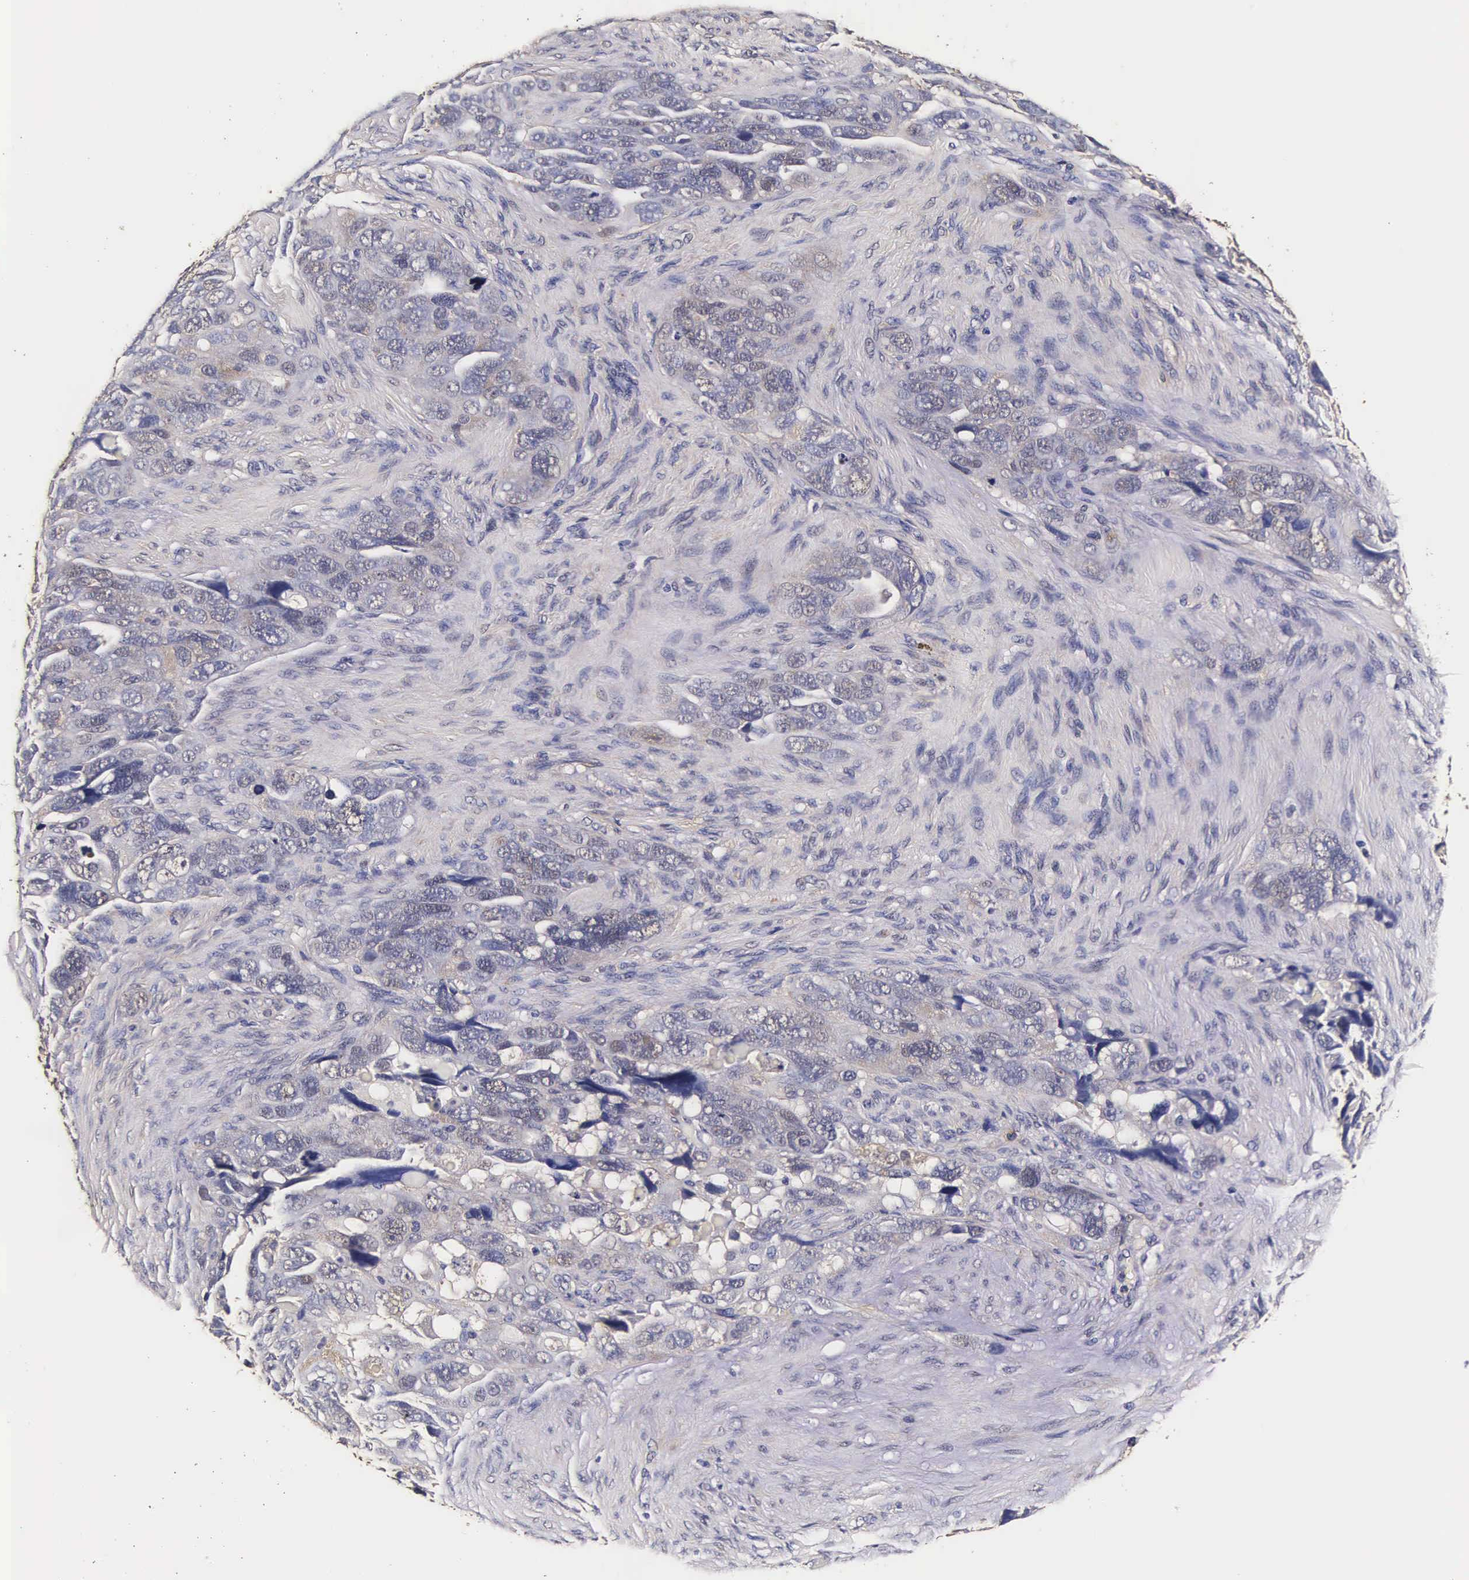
{"staining": {"intensity": "weak", "quantity": "<25%", "location": "cytoplasmic/membranous,nuclear"}, "tissue": "ovarian cancer", "cell_type": "Tumor cells", "image_type": "cancer", "snomed": [{"axis": "morphology", "description": "Cystadenocarcinoma, serous, NOS"}, {"axis": "topography", "description": "Ovary"}], "caption": "Serous cystadenocarcinoma (ovarian) was stained to show a protein in brown. There is no significant staining in tumor cells. The staining is performed using DAB brown chromogen with nuclei counter-stained in using hematoxylin.", "gene": "TECPR2", "patient": {"sex": "female", "age": 63}}